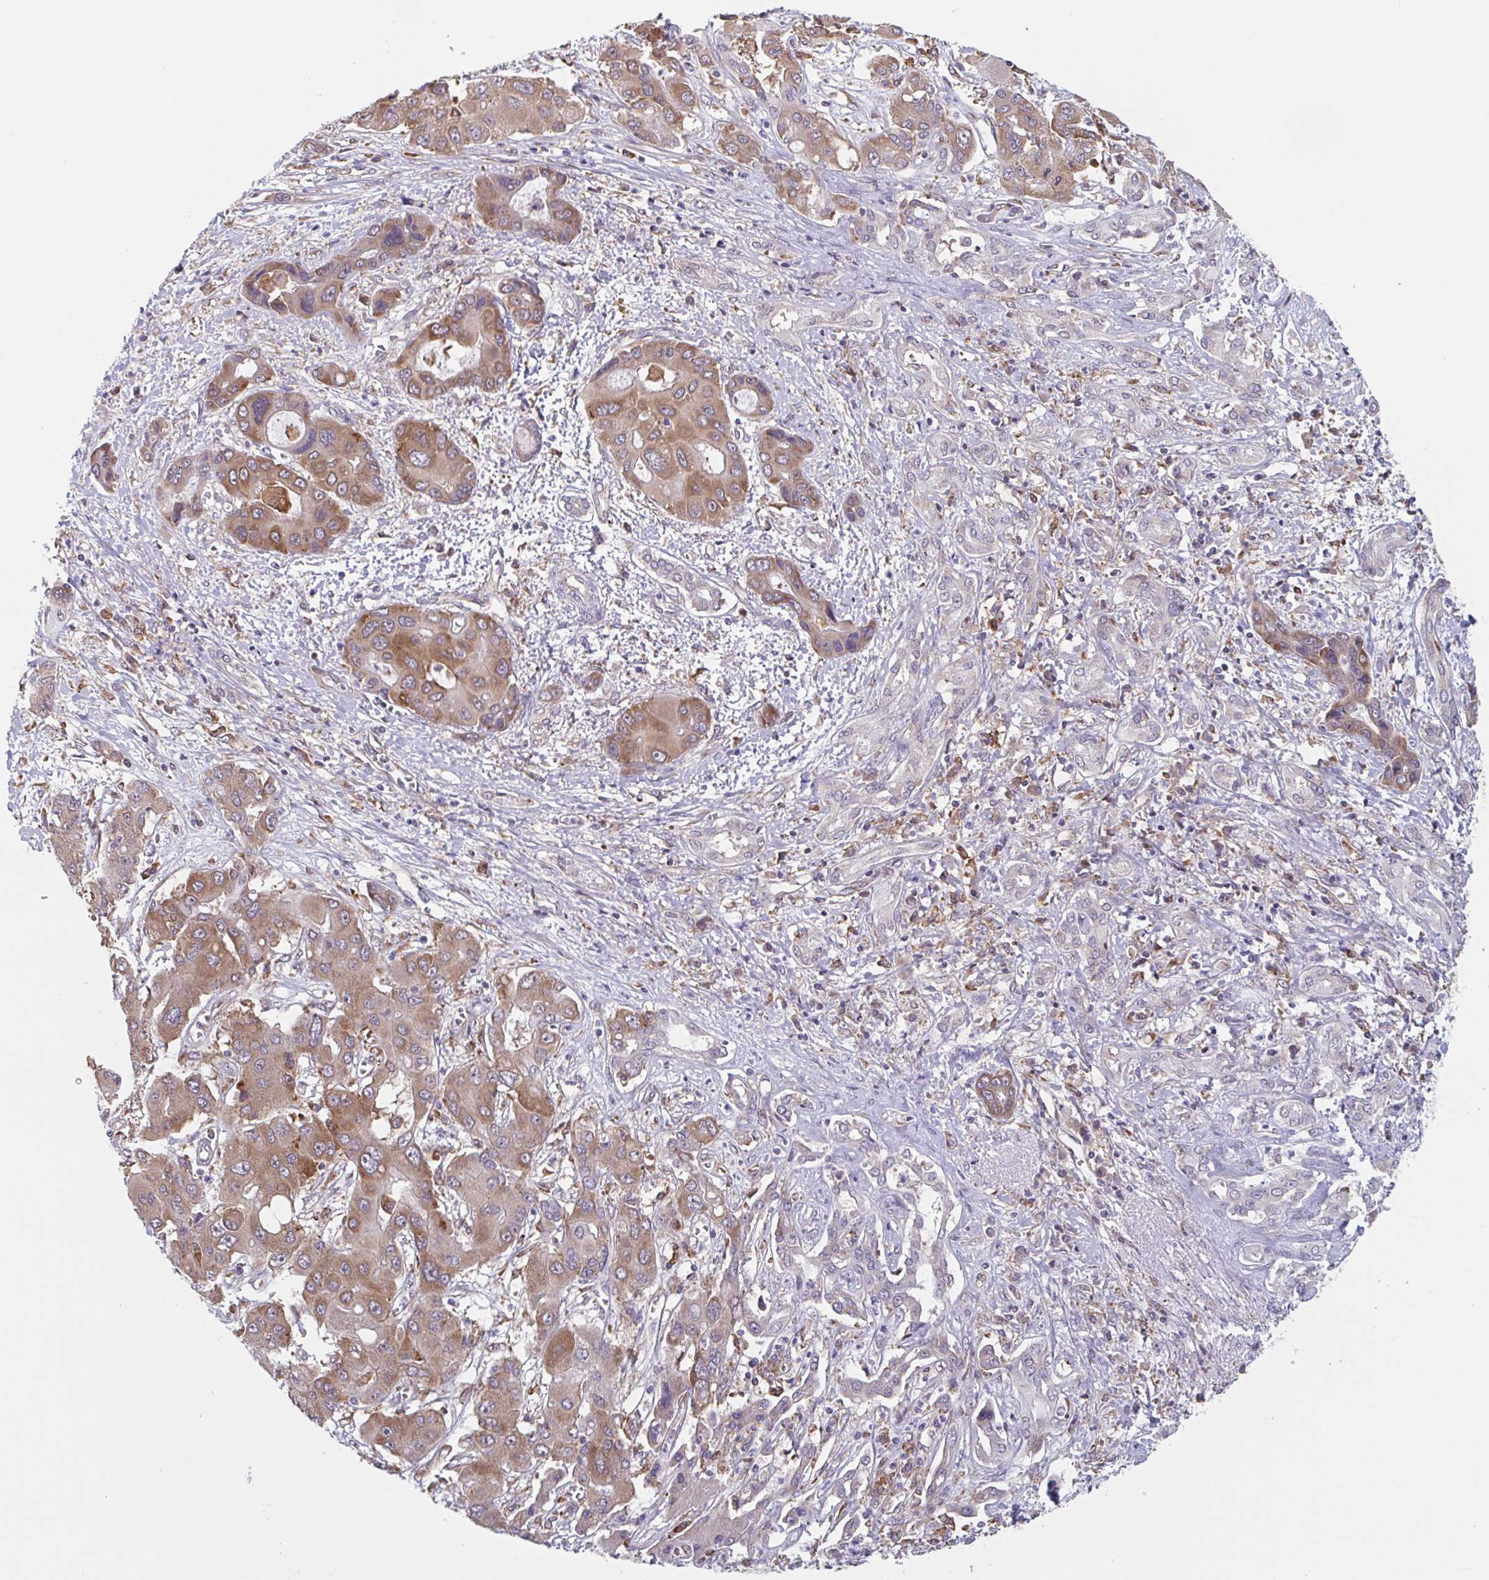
{"staining": {"intensity": "moderate", "quantity": ">75%", "location": "cytoplasmic/membranous"}, "tissue": "liver cancer", "cell_type": "Tumor cells", "image_type": "cancer", "snomed": [{"axis": "morphology", "description": "Cholangiocarcinoma"}, {"axis": "topography", "description": "Liver"}], "caption": "A brown stain highlights moderate cytoplasmic/membranous staining of a protein in liver cancer (cholangiocarcinoma) tumor cells.", "gene": "SNX8", "patient": {"sex": "male", "age": 67}}